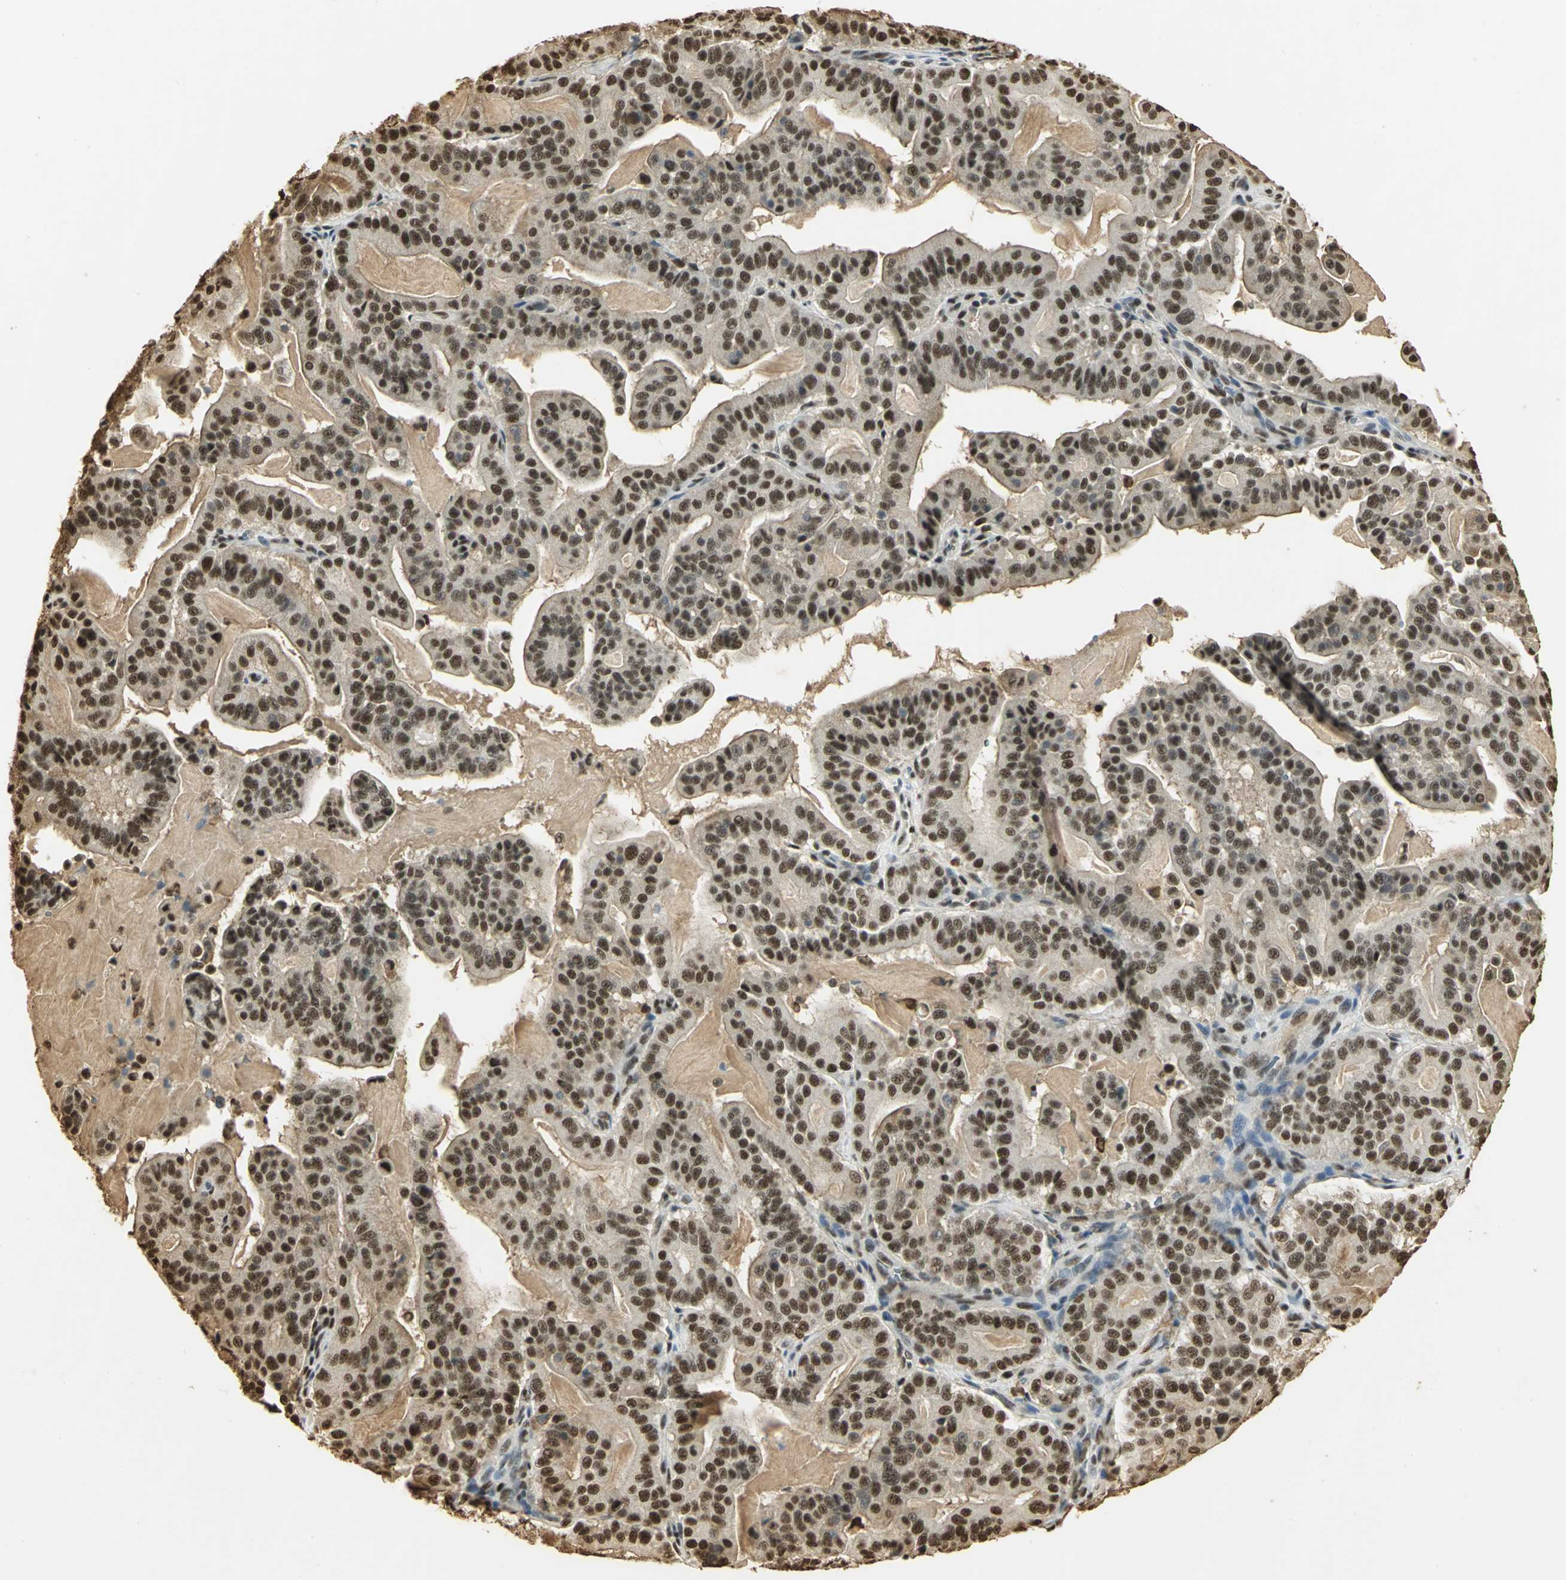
{"staining": {"intensity": "strong", "quantity": ">75%", "location": "nuclear"}, "tissue": "pancreatic cancer", "cell_type": "Tumor cells", "image_type": "cancer", "snomed": [{"axis": "morphology", "description": "Adenocarcinoma, NOS"}, {"axis": "topography", "description": "Pancreas"}], "caption": "Immunohistochemistry (IHC) staining of pancreatic cancer, which exhibits high levels of strong nuclear positivity in about >75% of tumor cells indicating strong nuclear protein expression. The staining was performed using DAB (3,3'-diaminobenzidine) (brown) for protein detection and nuclei were counterstained in hematoxylin (blue).", "gene": "SET", "patient": {"sex": "male", "age": 63}}